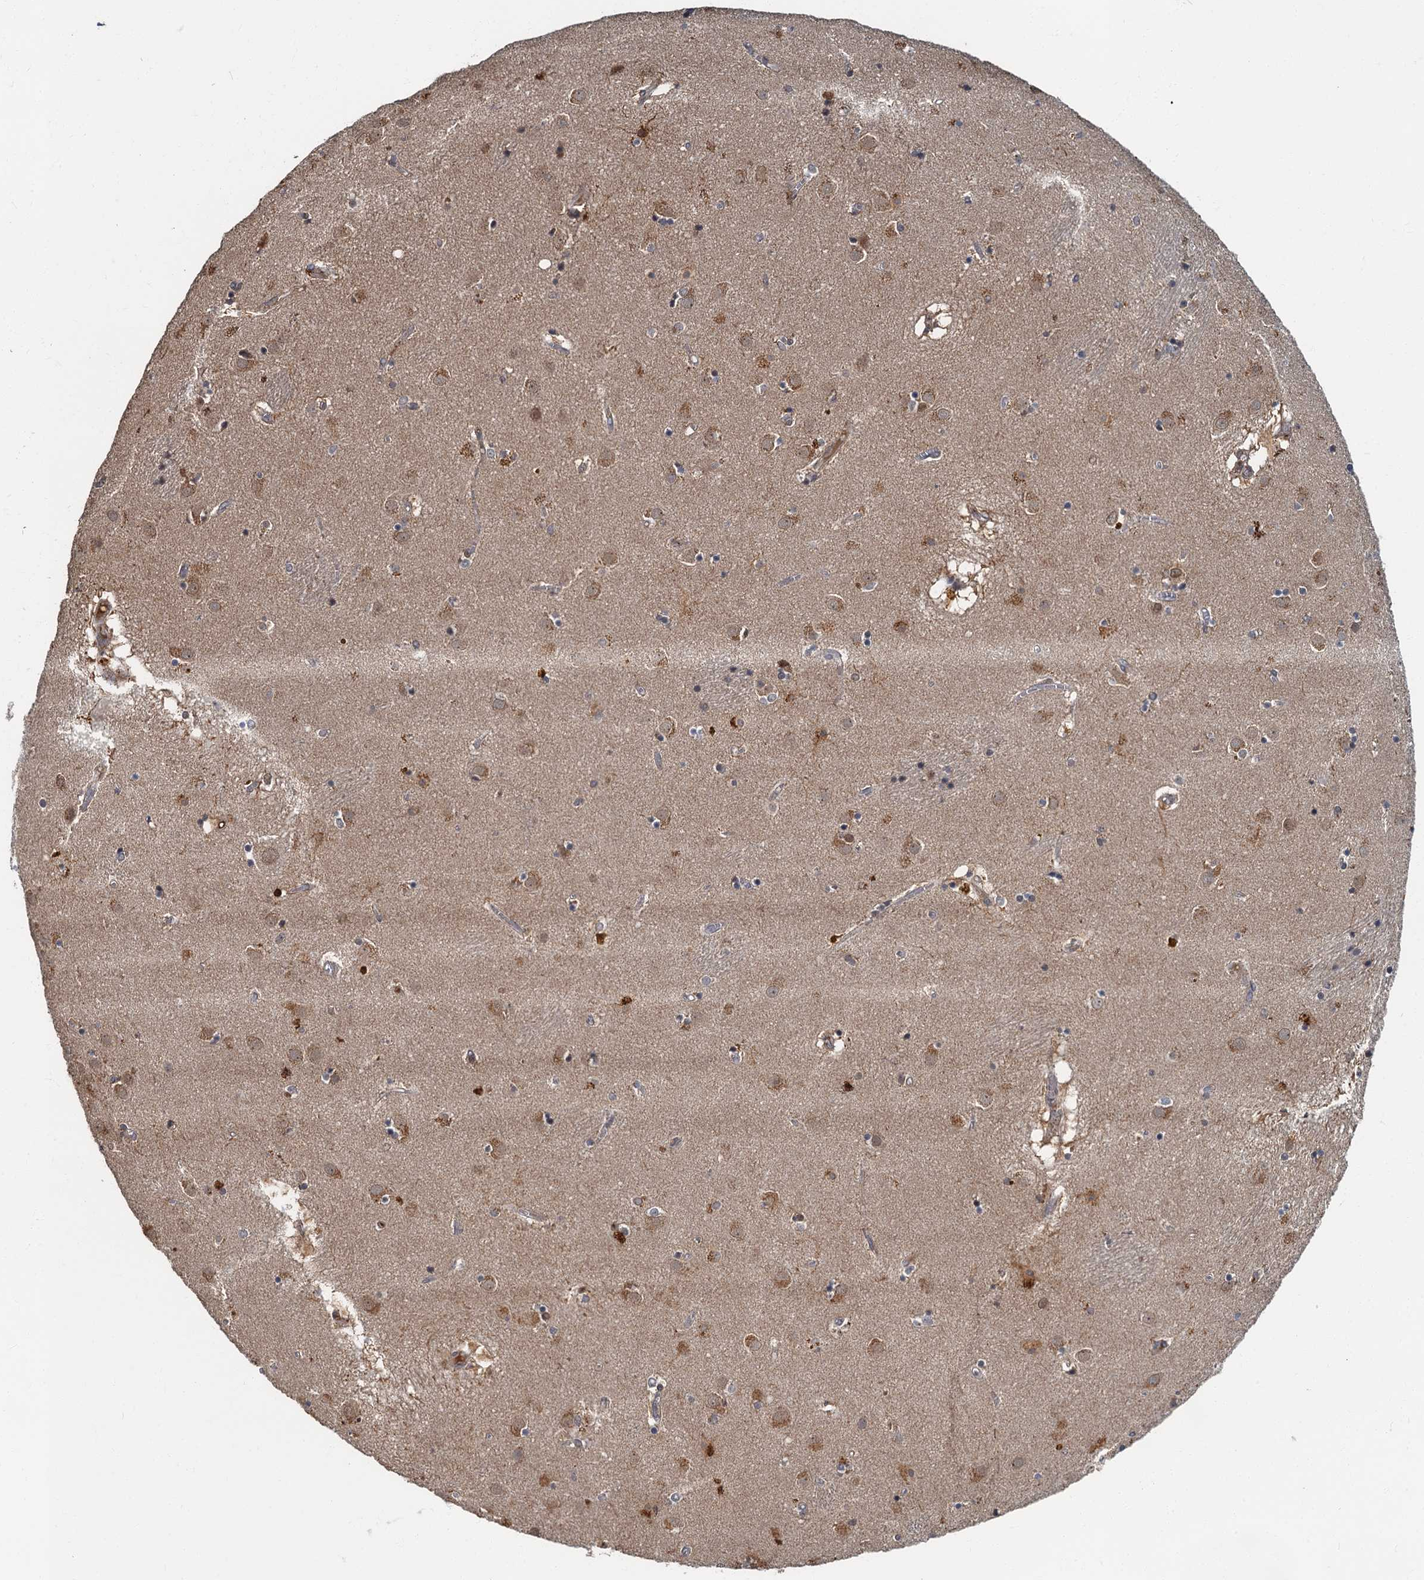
{"staining": {"intensity": "moderate", "quantity": "<25%", "location": "cytoplasmic/membranous"}, "tissue": "caudate", "cell_type": "Glial cells", "image_type": "normal", "snomed": [{"axis": "morphology", "description": "Normal tissue, NOS"}, {"axis": "topography", "description": "Lateral ventricle wall"}], "caption": "Protein staining reveals moderate cytoplasmic/membranous positivity in about <25% of glial cells in unremarkable caudate.", "gene": "WDCP", "patient": {"sex": "male", "age": 70}}